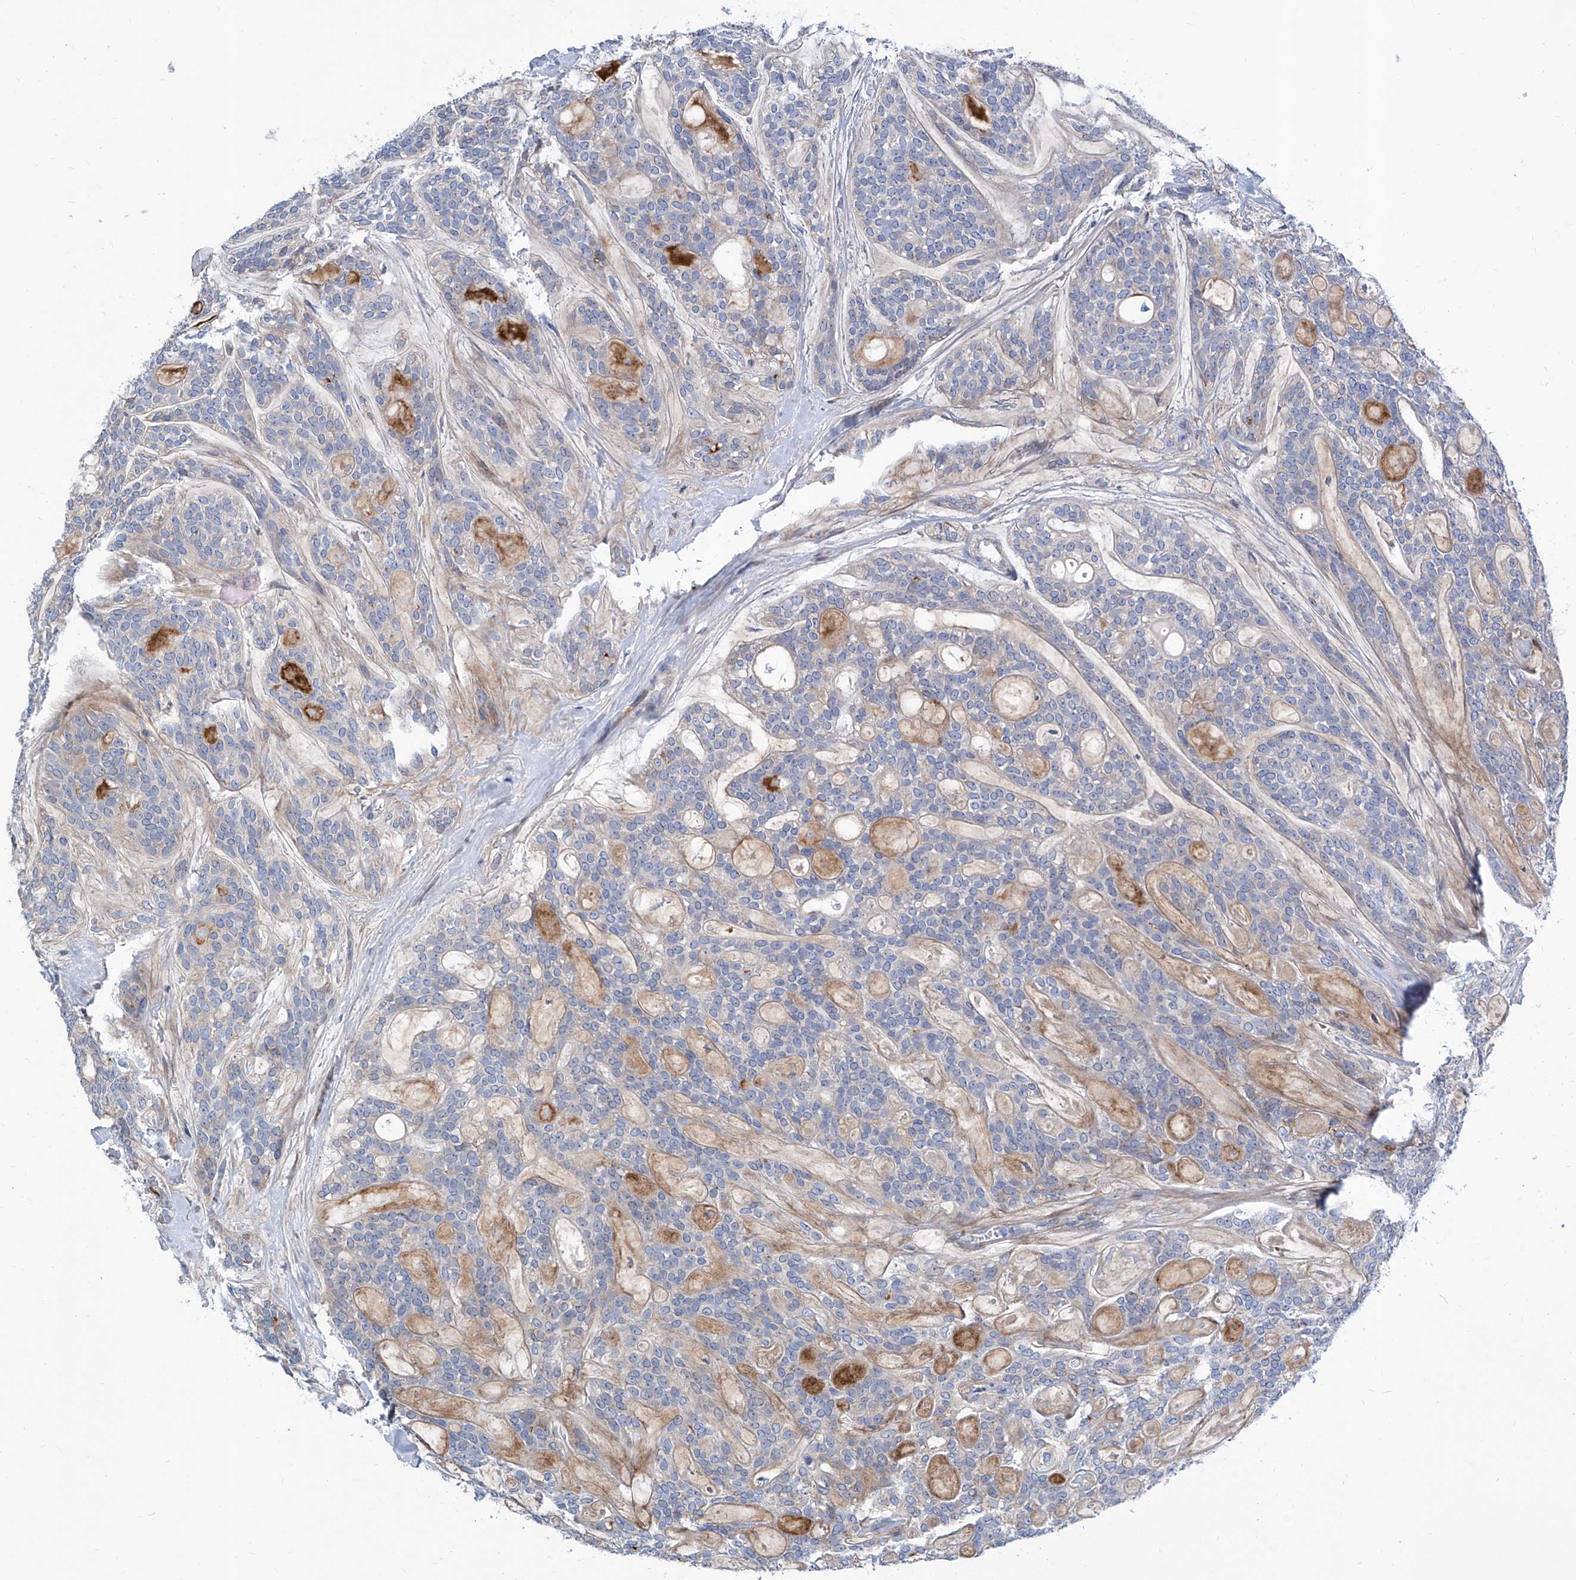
{"staining": {"intensity": "negative", "quantity": "none", "location": "none"}, "tissue": "head and neck cancer", "cell_type": "Tumor cells", "image_type": "cancer", "snomed": [{"axis": "morphology", "description": "Adenocarcinoma, NOS"}, {"axis": "topography", "description": "Head-Neck"}], "caption": "Immunohistochemistry histopathology image of human head and neck cancer (adenocarcinoma) stained for a protein (brown), which shows no expression in tumor cells. (DAB immunohistochemistry, high magnification).", "gene": "SRBD1", "patient": {"sex": "male", "age": 66}}